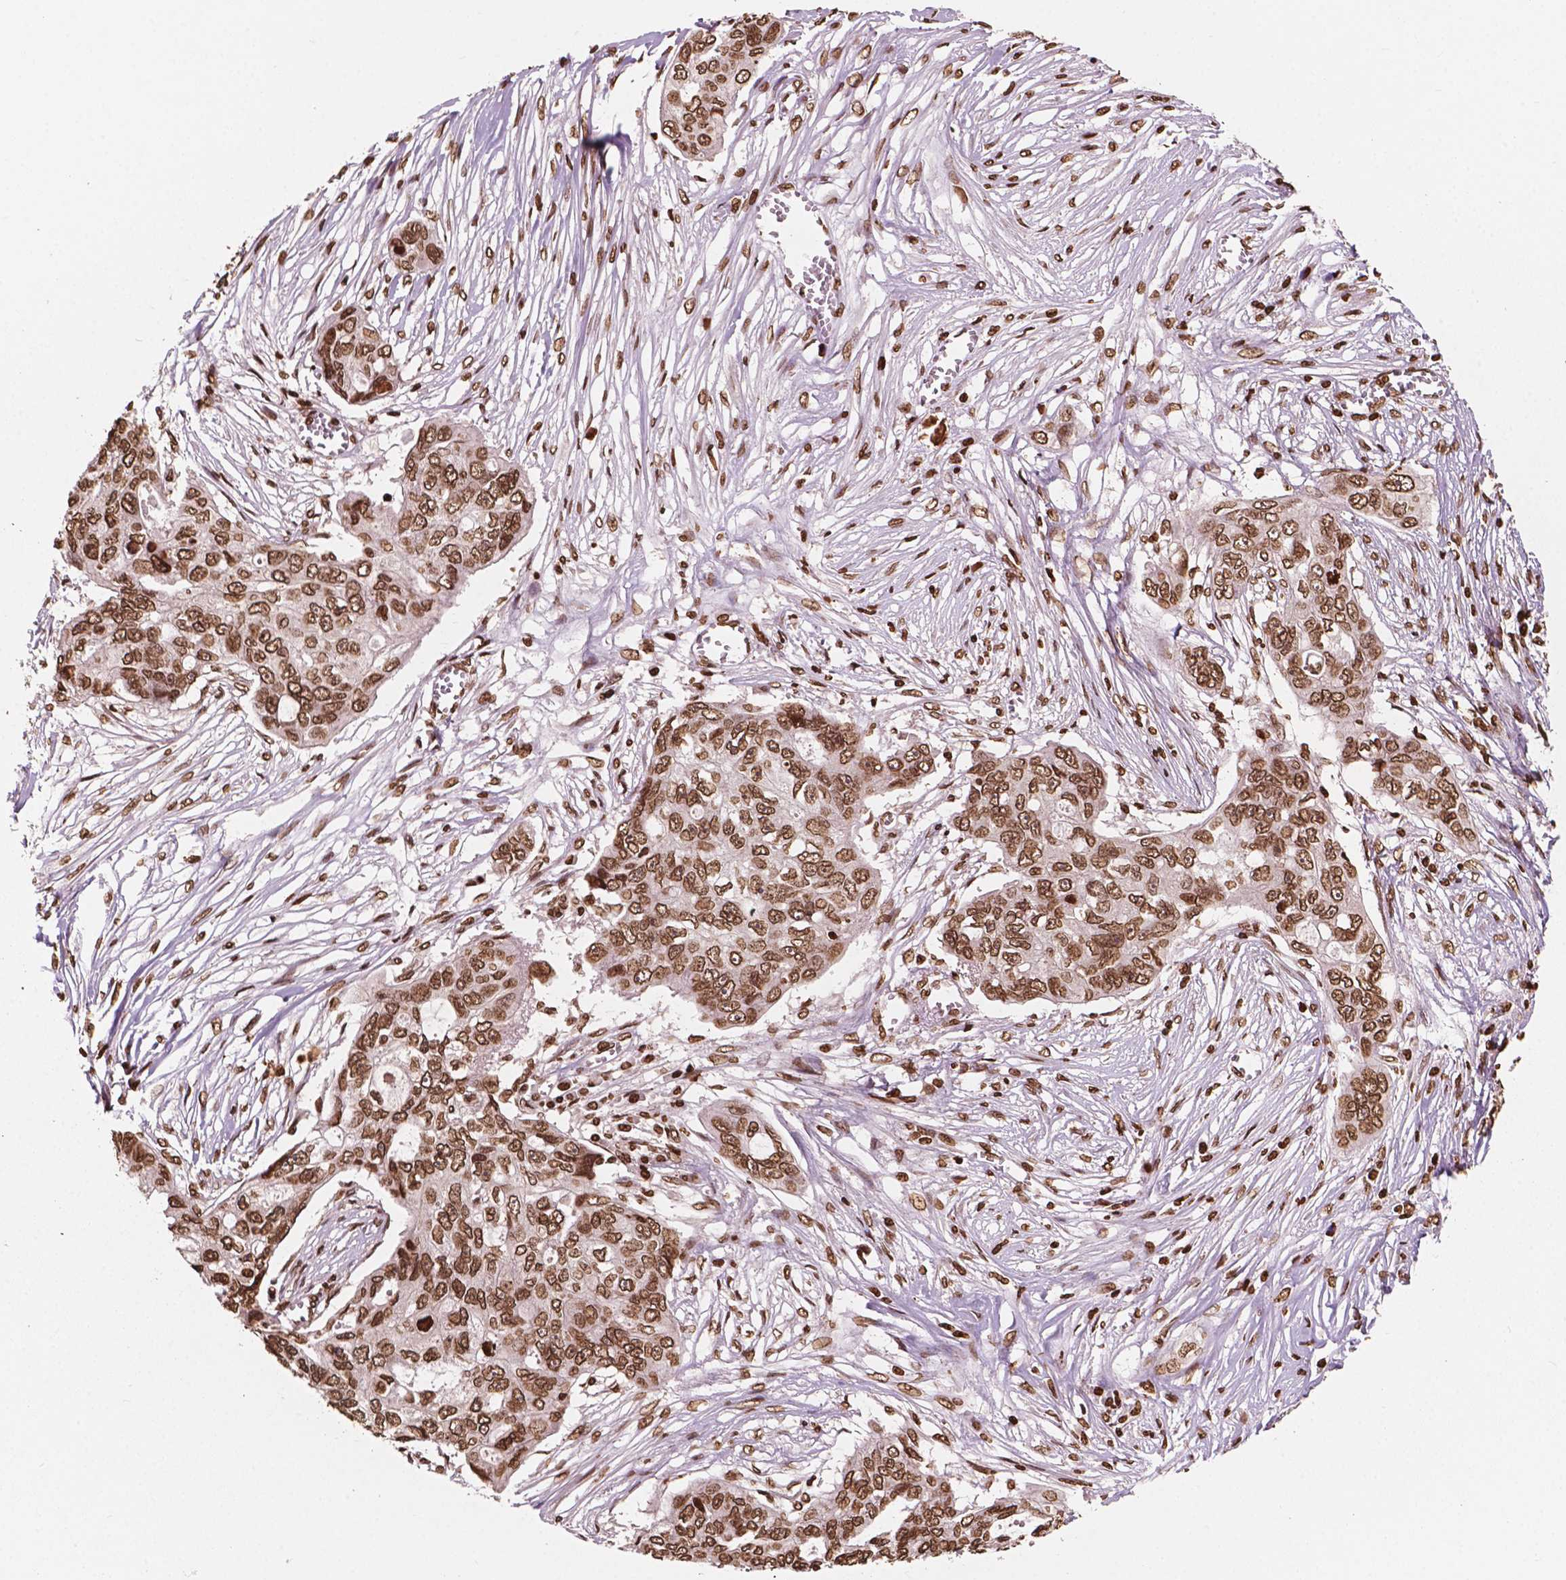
{"staining": {"intensity": "strong", "quantity": ">75%", "location": "nuclear"}, "tissue": "ovarian cancer", "cell_type": "Tumor cells", "image_type": "cancer", "snomed": [{"axis": "morphology", "description": "Carcinoma, endometroid"}, {"axis": "topography", "description": "Ovary"}], "caption": "The image exhibits immunohistochemical staining of endometroid carcinoma (ovarian). There is strong nuclear expression is identified in about >75% of tumor cells.", "gene": "H3C7", "patient": {"sex": "female", "age": 70}}